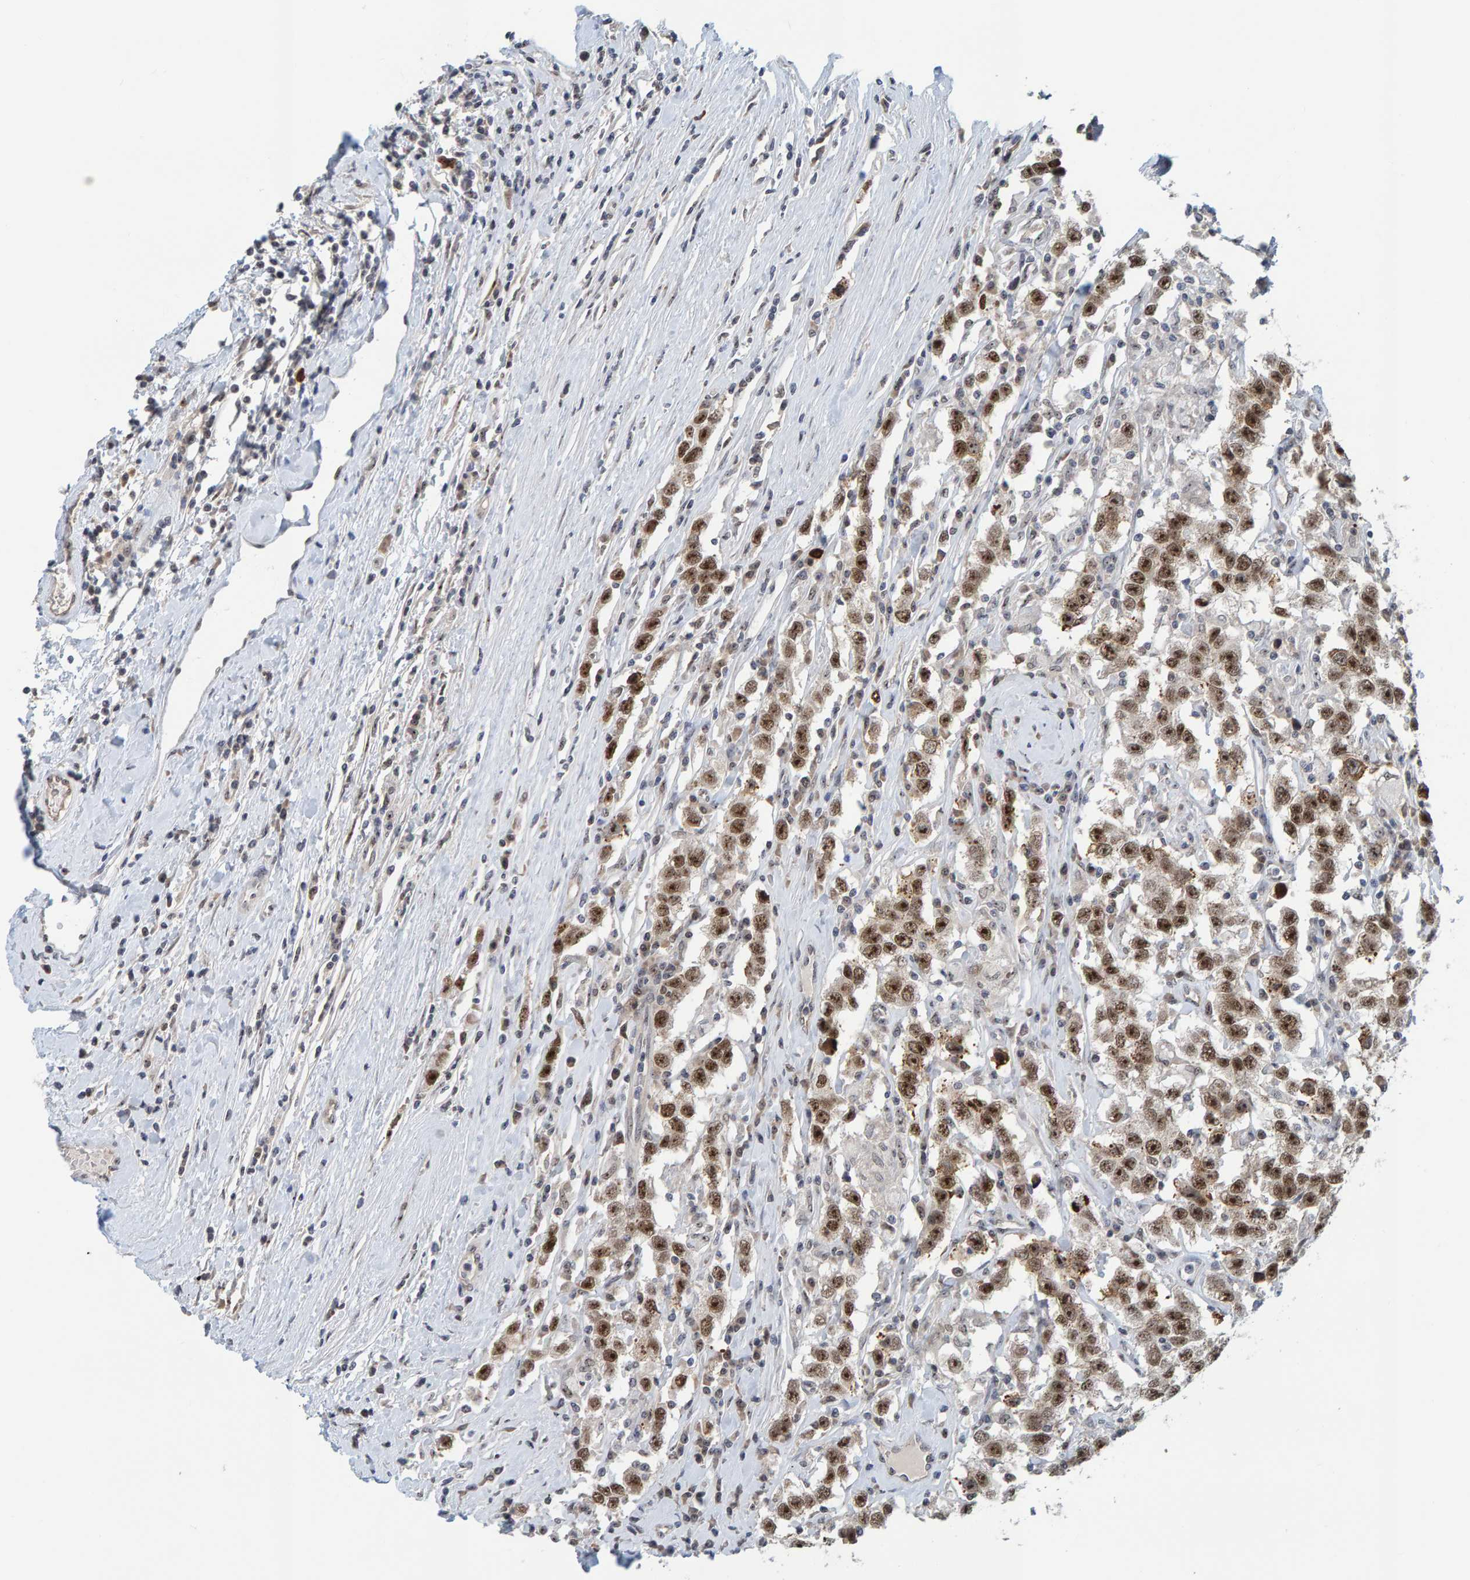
{"staining": {"intensity": "strong", "quantity": ">75%", "location": "nuclear"}, "tissue": "testis cancer", "cell_type": "Tumor cells", "image_type": "cancer", "snomed": [{"axis": "morphology", "description": "Seminoma, NOS"}, {"axis": "topography", "description": "Testis"}], "caption": "Protein expression by IHC reveals strong nuclear expression in approximately >75% of tumor cells in testis seminoma.", "gene": "POLR1E", "patient": {"sex": "male", "age": 41}}